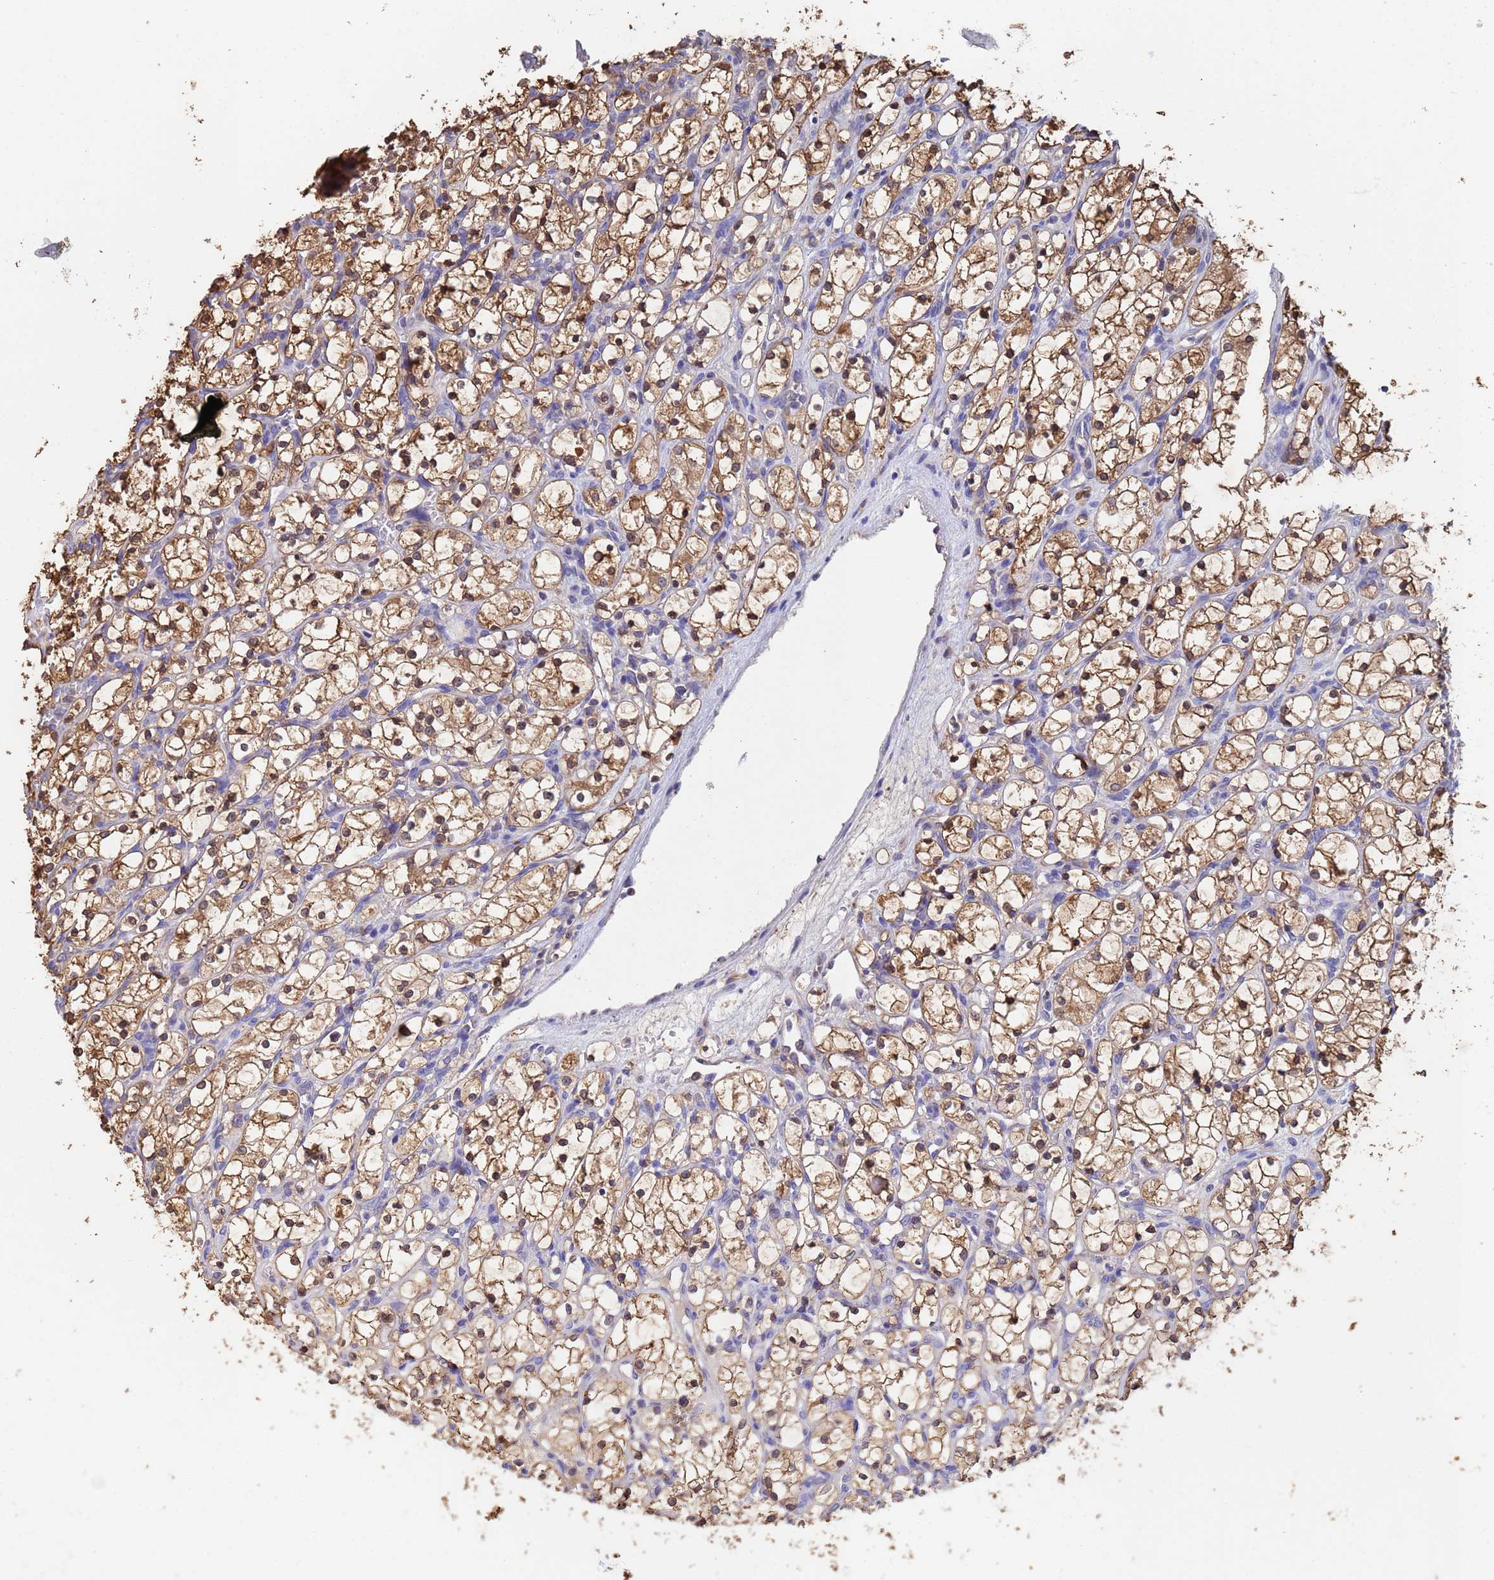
{"staining": {"intensity": "moderate", "quantity": ">75%", "location": "cytoplasmic/membranous,nuclear"}, "tissue": "renal cancer", "cell_type": "Tumor cells", "image_type": "cancer", "snomed": [{"axis": "morphology", "description": "Adenocarcinoma, NOS"}, {"axis": "topography", "description": "Kidney"}], "caption": "Renal adenocarcinoma stained with immunohistochemistry demonstrates moderate cytoplasmic/membranous and nuclear positivity in about >75% of tumor cells. The staining was performed using DAB (3,3'-diaminobenzidine), with brown indicating positive protein expression. Nuclei are stained blue with hematoxylin.", "gene": "FAM25A", "patient": {"sex": "female", "age": 69}}